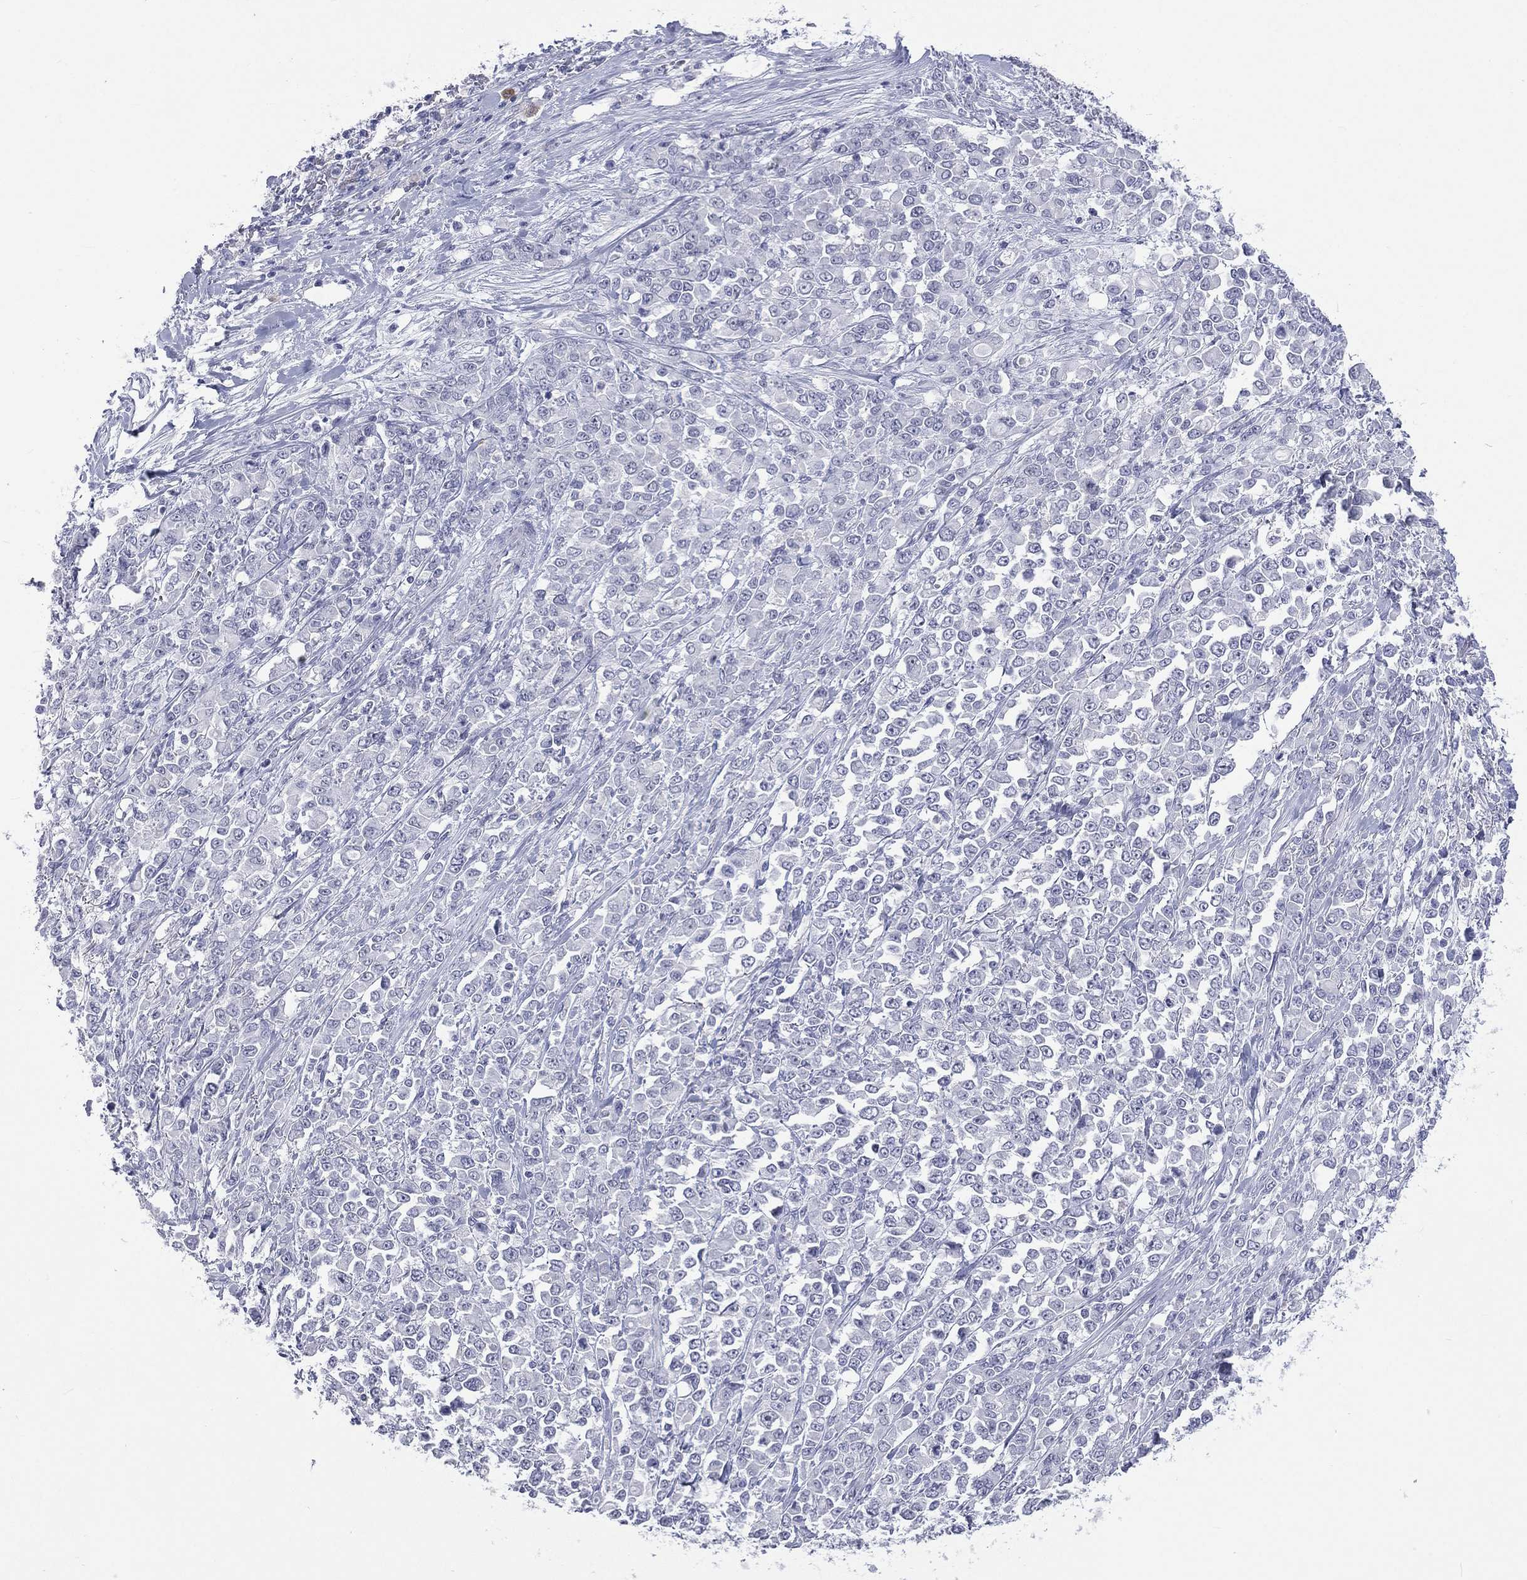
{"staining": {"intensity": "negative", "quantity": "none", "location": "none"}, "tissue": "stomach cancer", "cell_type": "Tumor cells", "image_type": "cancer", "snomed": [{"axis": "morphology", "description": "Adenocarcinoma, NOS"}, {"axis": "topography", "description": "Stomach"}], "caption": "Human adenocarcinoma (stomach) stained for a protein using IHC exhibits no positivity in tumor cells.", "gene": "SSX1", "patient": {"sex": "female", "age": 76}}